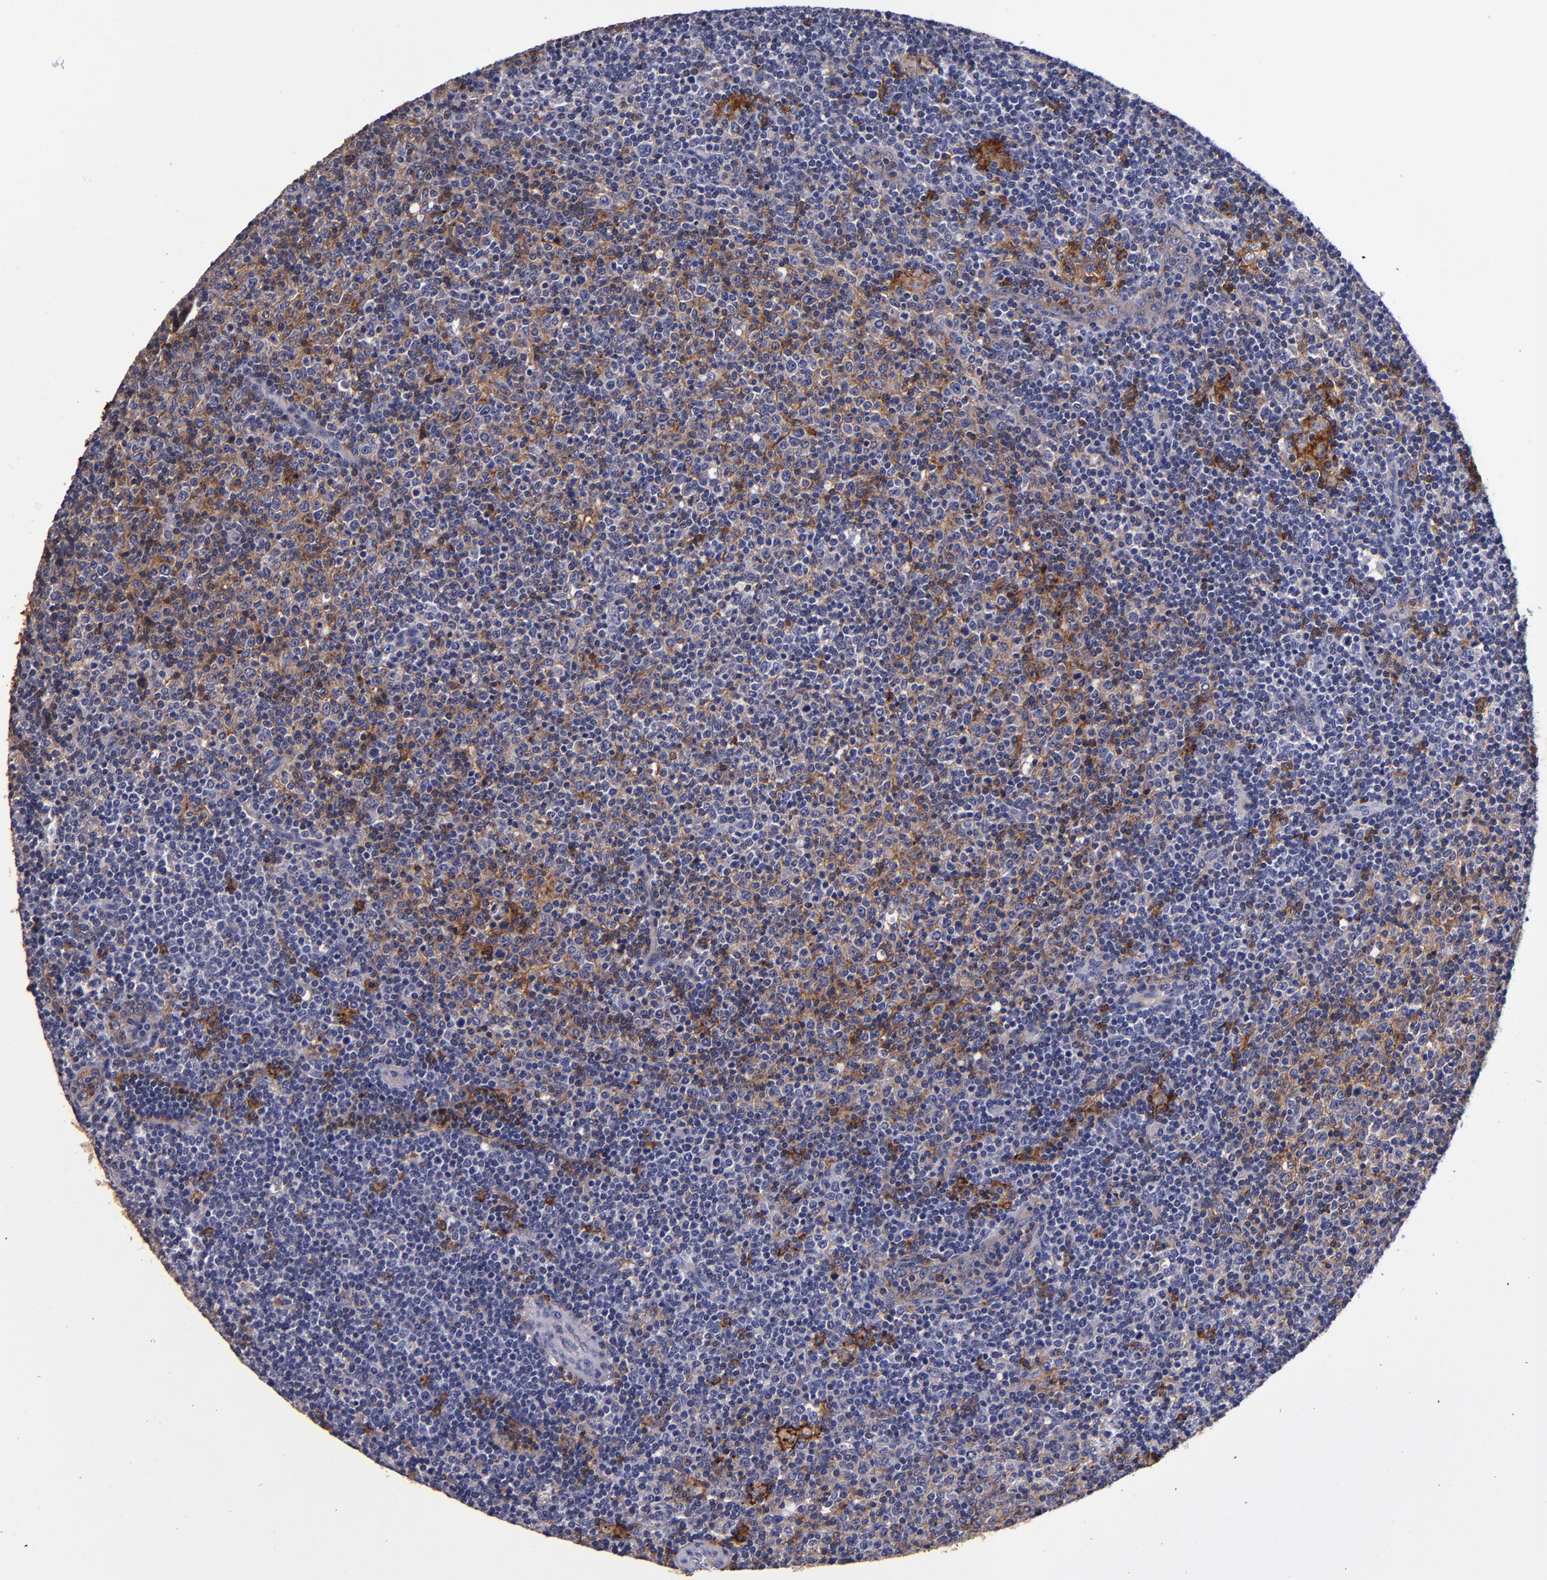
{"staining": {"intensity": "strong", "quantity": "<25%", "location": "cytoplasmic/membranous"}, "tissue": "lymphoma", "cell_type": "Tumor cells", "image_type": "cancer", "snomed": [{"axis": "morphology", "description": "Malignant lymphoma, non-Hodgkin's type, Low grade"}, {"axis": "topography", "description": "Lymph node"}], "caption": "Immunohistochemical staining of human lymphoma shows medium levels of strong cytoplasmic/membranous positivity in about <25% of tumor cells.", "gene": "SIRPA", "patient": {"sex": "male", "age": 70}}